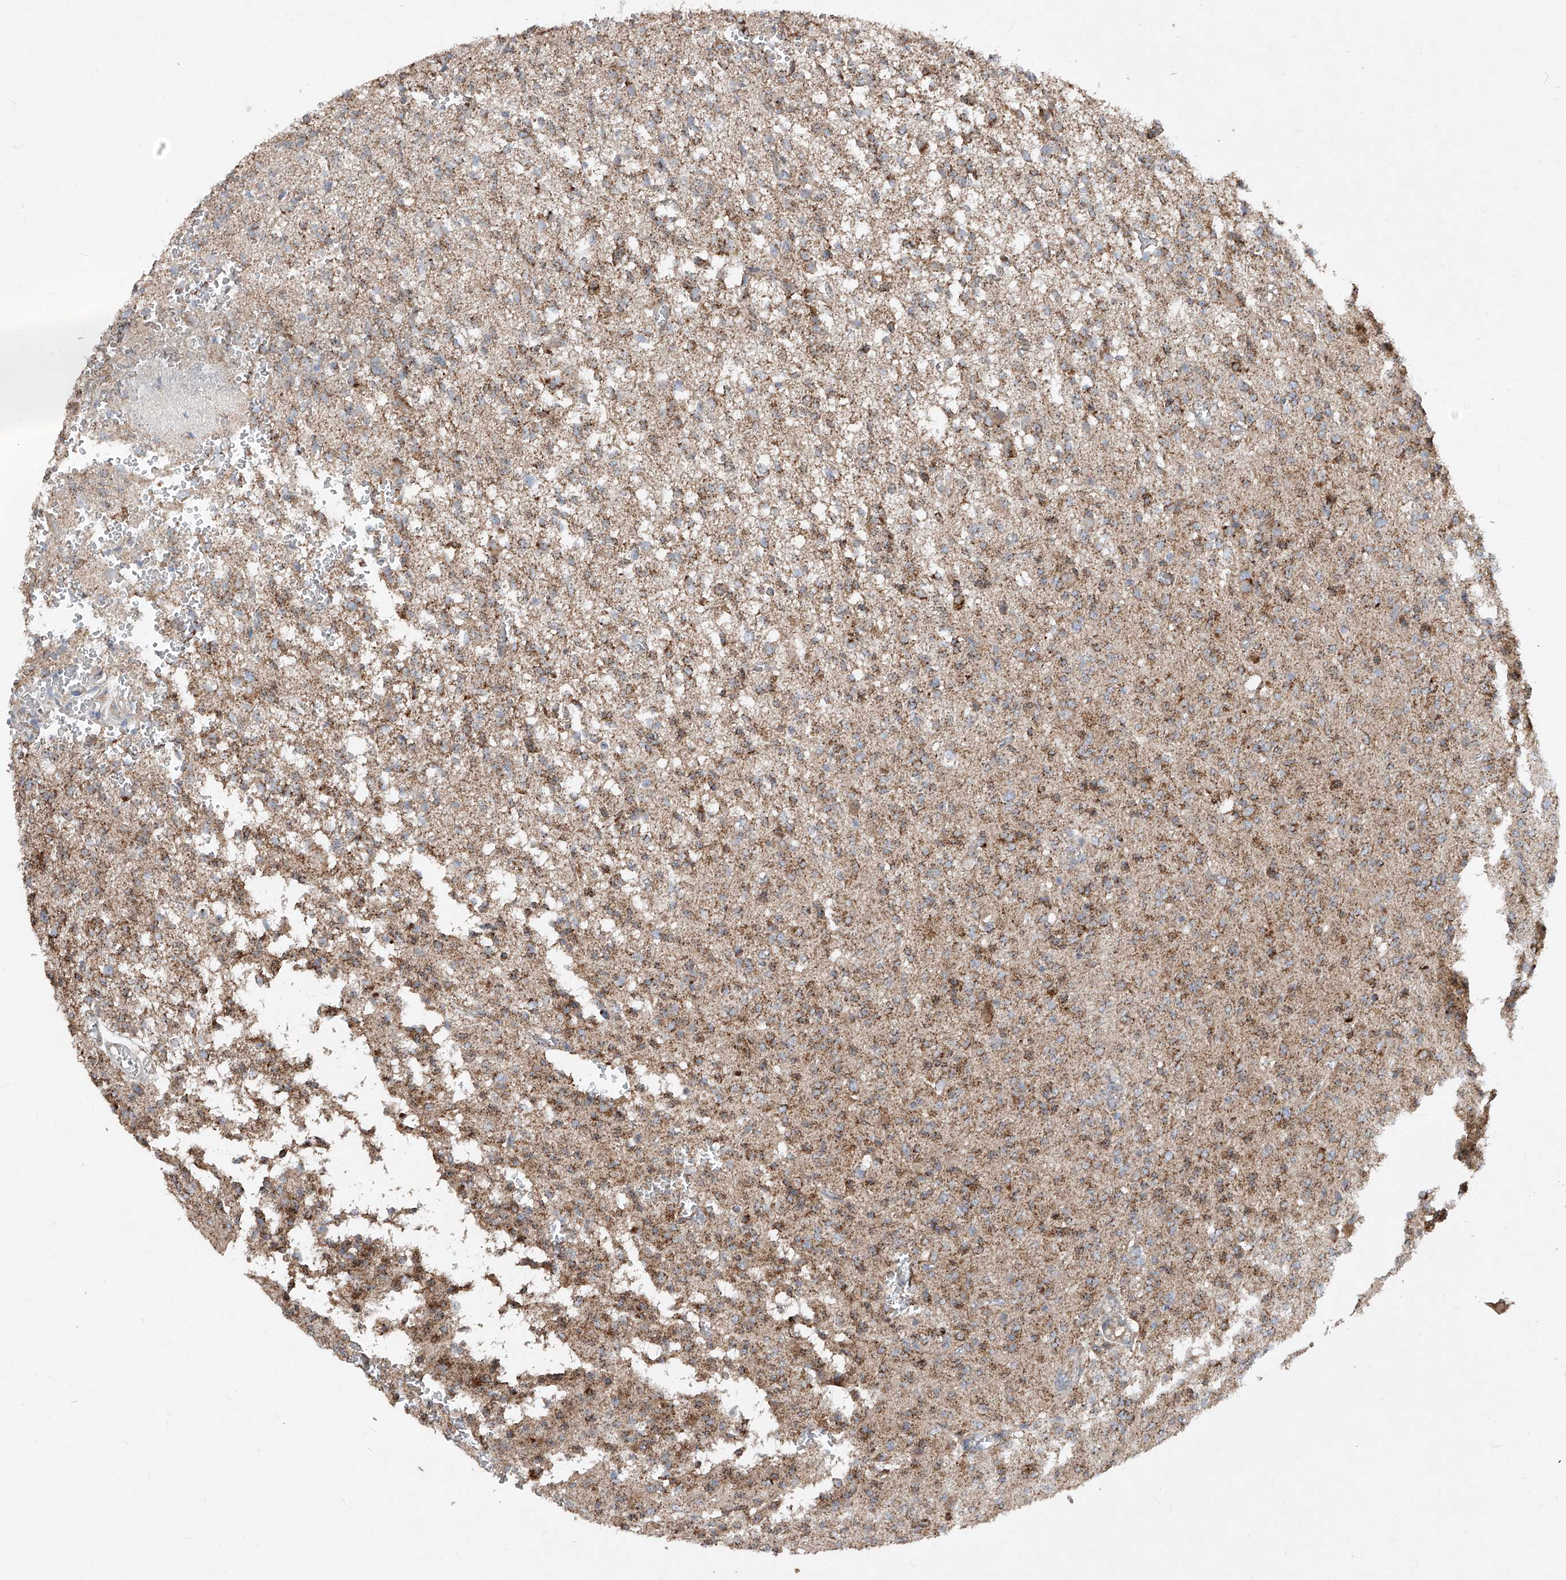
{"staining": {"intensity": "moderate", "quantity": ">75%", "location": "cytoplasmic/membranous"}, "tissue": "glioma", "cell_type": "Tumor cells", "image_type": "cancer", "snomed": [{"axis": "morphology", "description": "Glioma, malignant, High grade"}, {"axis": "topography", "description": "Brain"}], "caption": "Human glioma stained with a brown dye demonstrates moderate cytoplasmic/membranous positive positivity in about >75% of tumor cells.", "gene": "ABCD3", "patient": {"sex": "female", "age": 57}}